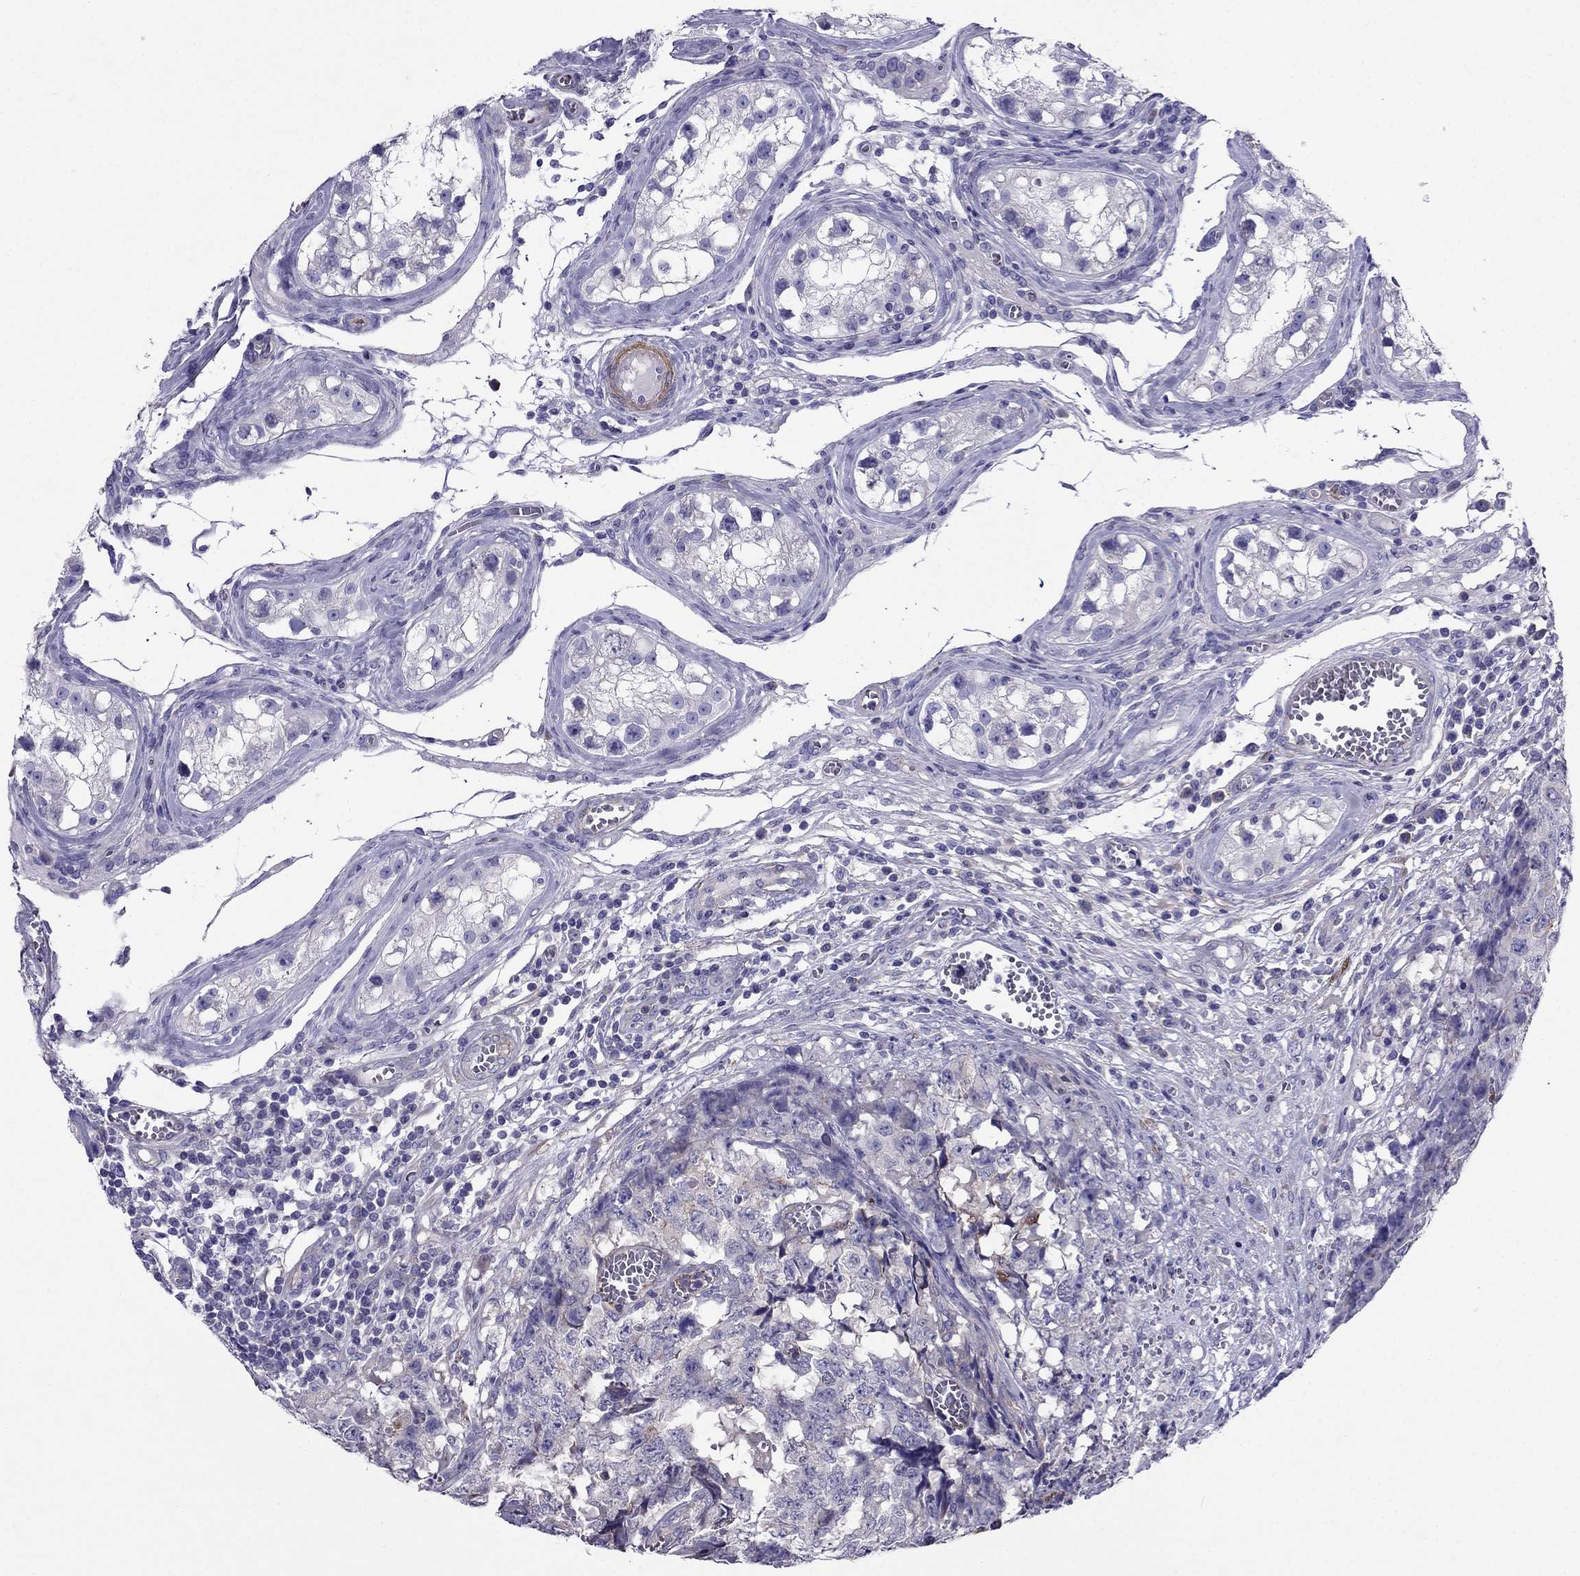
{"staining": {"intensity": "negative", "quantity": "none", "location": "none"}, "tissue": "testis cancer", "cell_type": "Tumor cells", "image_type": "cancer", "snomed": [{"axis": "morphology", "description": "Carcinoma, Embryonal, NOS"}, {"axis": "topography", "description": "Testis"}], "caption": "The histopathology image exhibits no staining of tumor cells in embryonal carcinoma (testis). Nuclei are stained in blue.", "gene": "GPR50", "patient": {"sex": "male", "age": 23}}